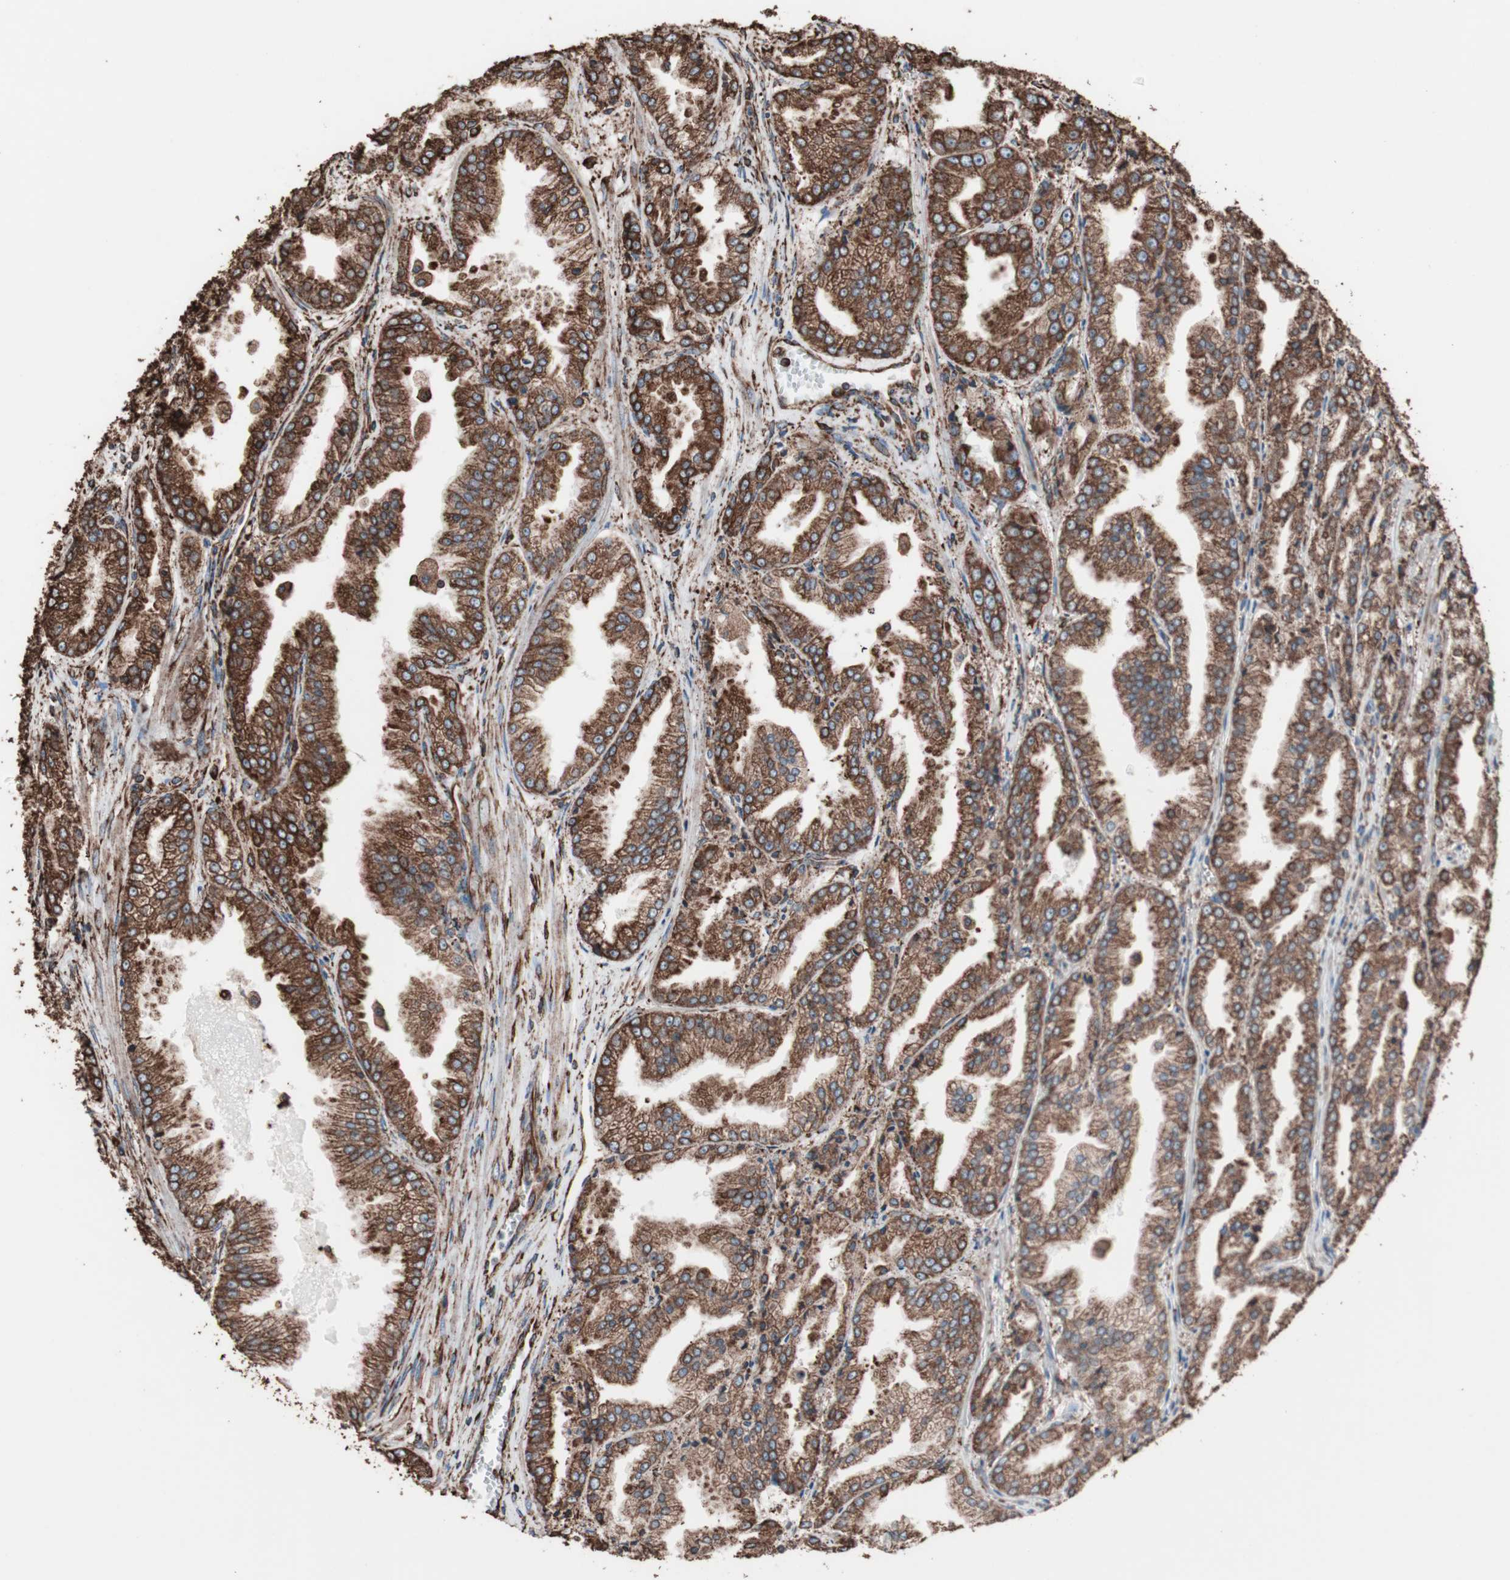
{"staining": {"intensity": "strong", "quantity": ">75%", "location": "cytoplasmic/membranous"}, "tissue": "prostate cancer", "cell_type": "Tumor cells", "image_type": "cancer", "snomed": [{"axis": "morphology", "description": "Adenocarcinoma, High grade"}, {"axis": "topography", "description": "Prostate"}], "caption": "The histopathology image demonstrates staining of prostate cancer (adenocarcinoma (high-grade)), revealing strong cytoplasmic/membranous protein expression (brown color) within tumor cells. The protein of interest is shown in brown color, while the nuclei are stained blue.", "gene": "HSP90B1", "patient": {"sex": "male", "age": 61}}